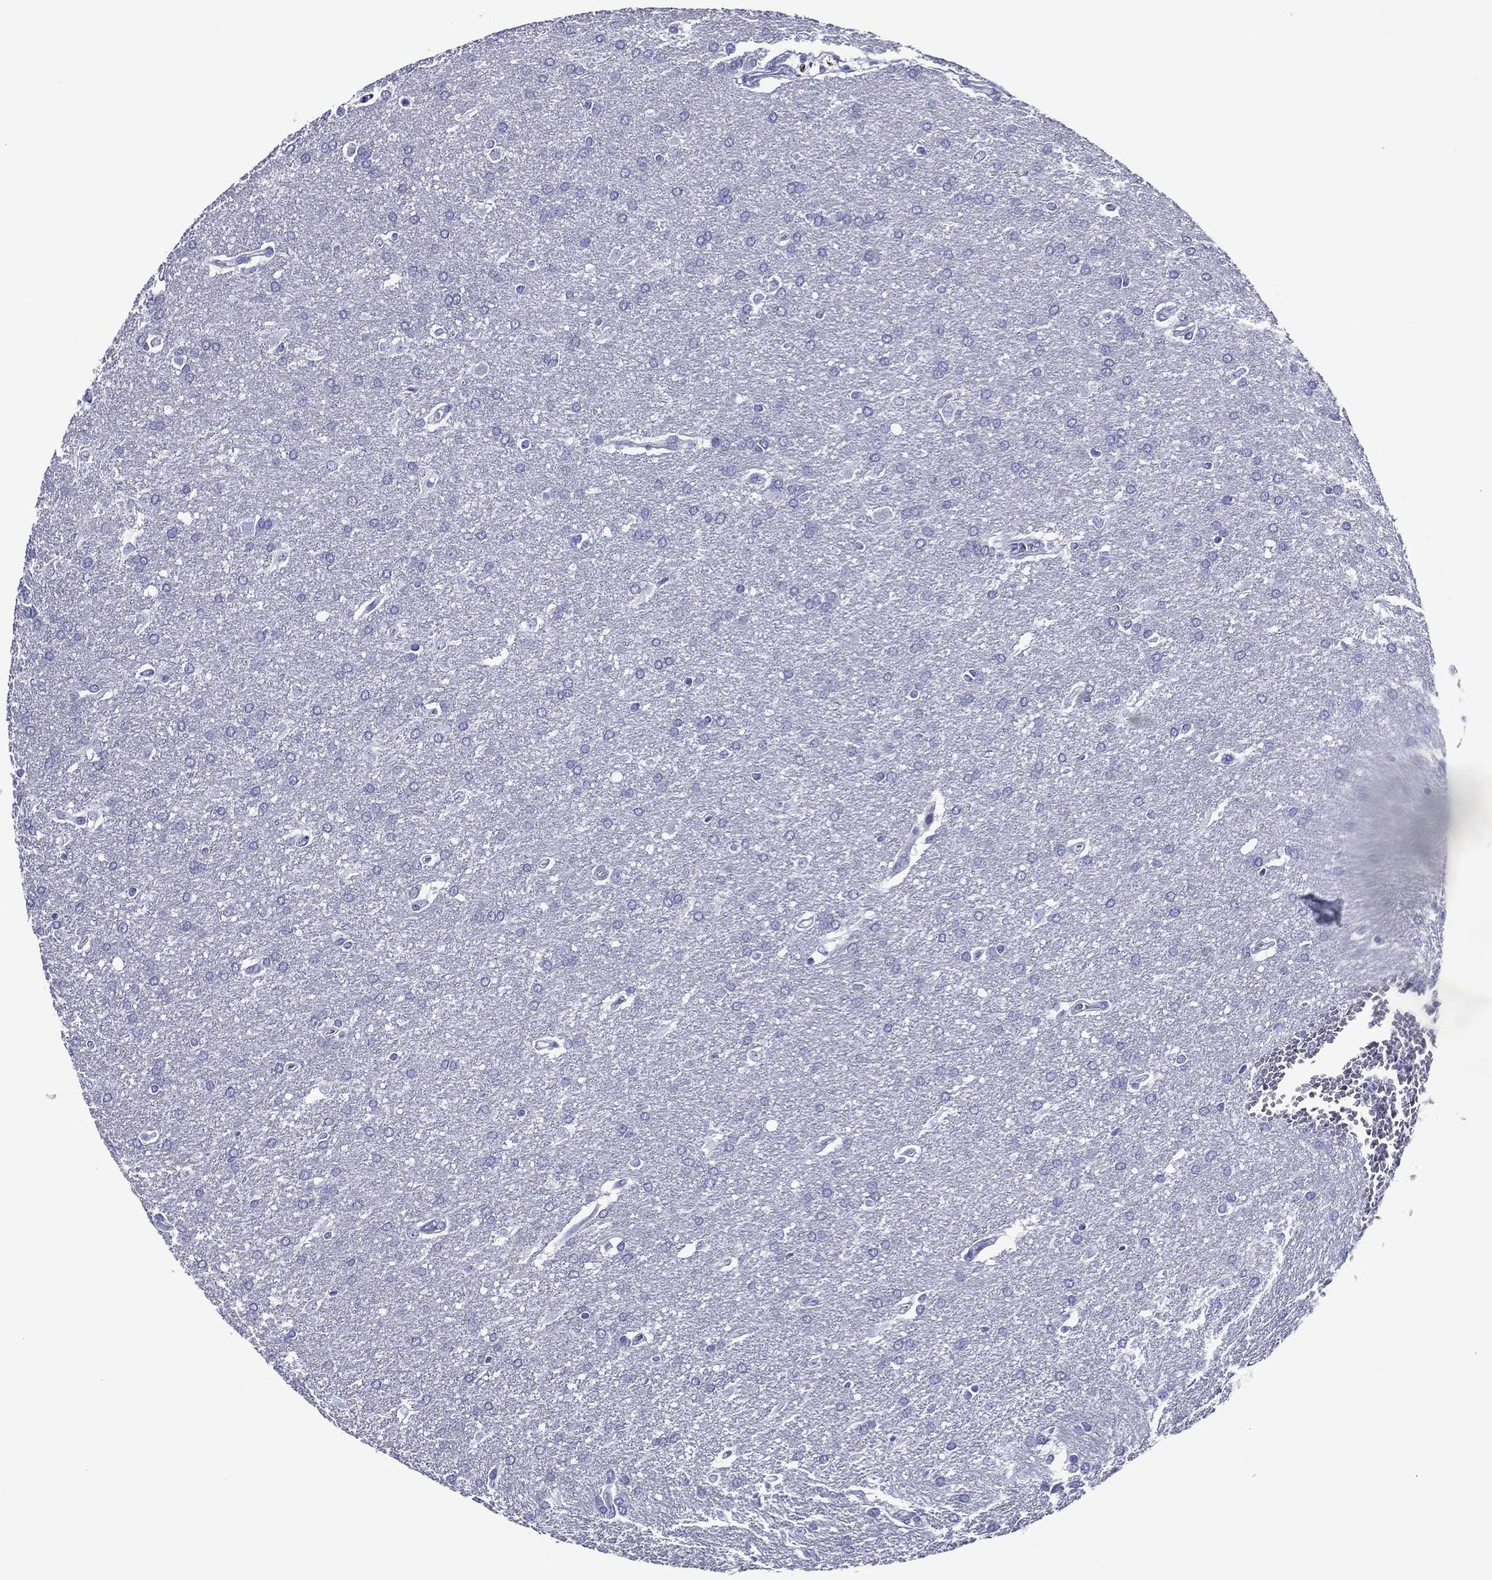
{"staining": {"intensity": "negative", "quantity": "none", "location": "none"}, "tissue": "glioma", "cell_type": "Tumor cells", "image_type": "cancer", "snomed": [{"axis": "morphology", "description": "Glioma, malignant, Low grade"}, {"axis": "topography", "description": "Brain"}], "caption": "This is a image of immunohistochemistry (IHC) staining of low-grade glioma (malignant), which shows no staining in tumor cells. (DAB (3,3'-diaminobenzidine) IHC, high magnification).", "gene": "ACE2", "patient": {"sex": "female", "age": 32}}